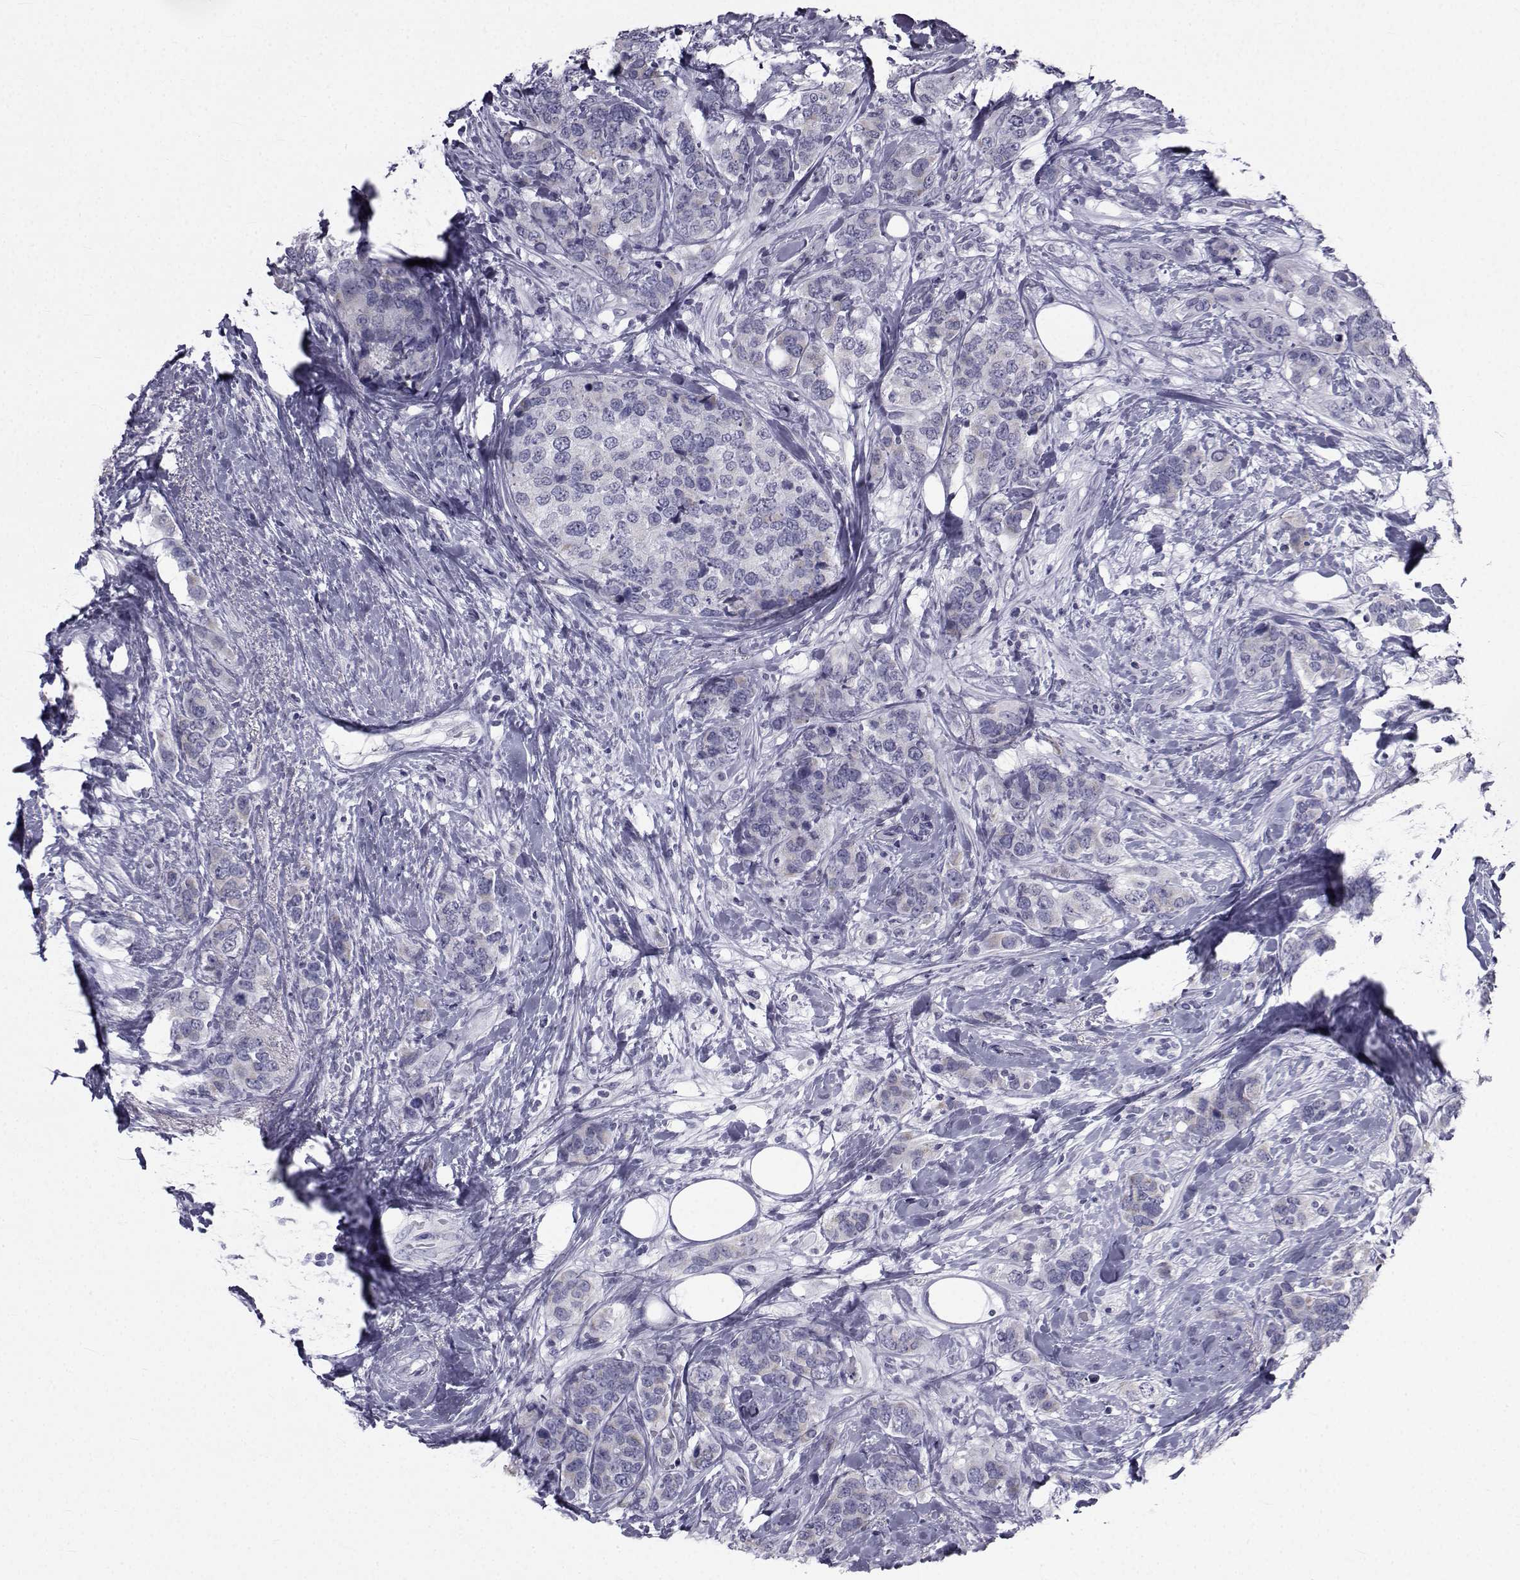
{"staining": {"intensity": "negative", "quantity": "none", "location": "none"}, "tissue": "breast cancer", "cell_type": "Tumor cells", "image_type": "cancer", "snomed": [{"axis": "morphology", "description": "Lobular carcinoma"}, {"axis": "topography", "description": "Breast"}], "caption": "Image shows no protein positivity in tumor cells of breast lobular carcinoma tissue. Brightfield microscopy of immunohistochemistry stained with DAB (brown) and hematoxylin (blue), captured at high magnification.", "gene": "FDXR", "patient": {"sex": "female", "age": 59}}